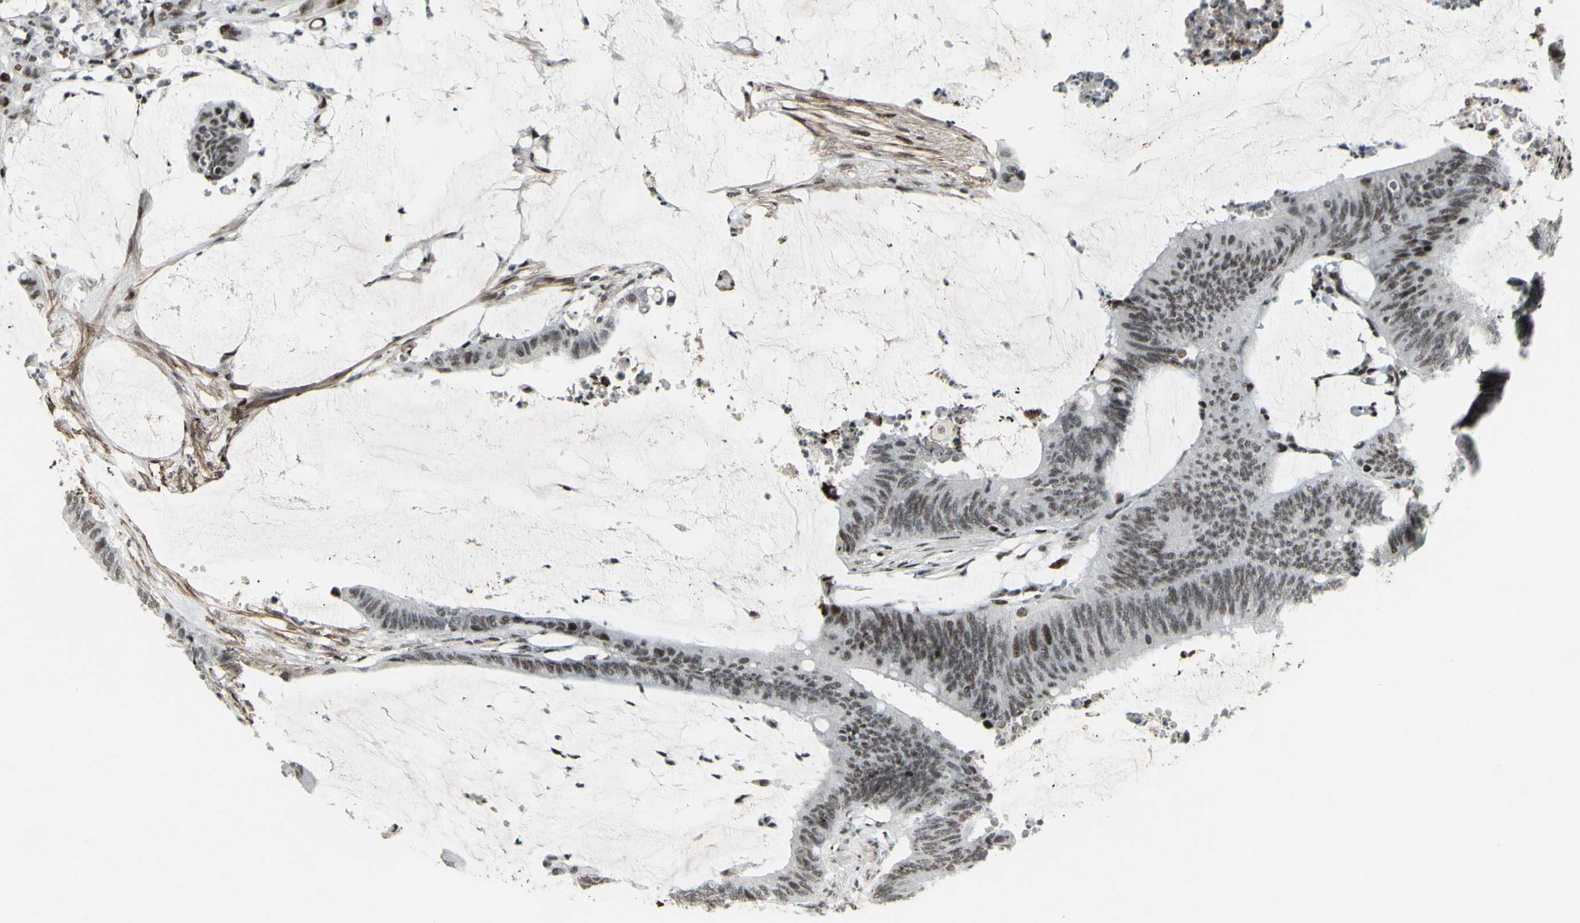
{"staining": {"intensity": "weak", "quantity": "25%-75%", "location": "nuclear"}, "tissue": "colorectal cancer", "cell_type": "Tumor cells", "image_type": "cancer", "snomed": [{"axis": "morphology", "description": "Adenocarcinoma, NOS"}, {"axis": "topography", "description": "Rectum"}], "caption": "Weak nuclear expression for a protein is appreciated in about 25%-75% of tumor cells of colorectal adenocarcinoma using immunohistochemistry (IHC).", "gene": "SUPT6H", "patient": {"sex": "female", "age": 66}}